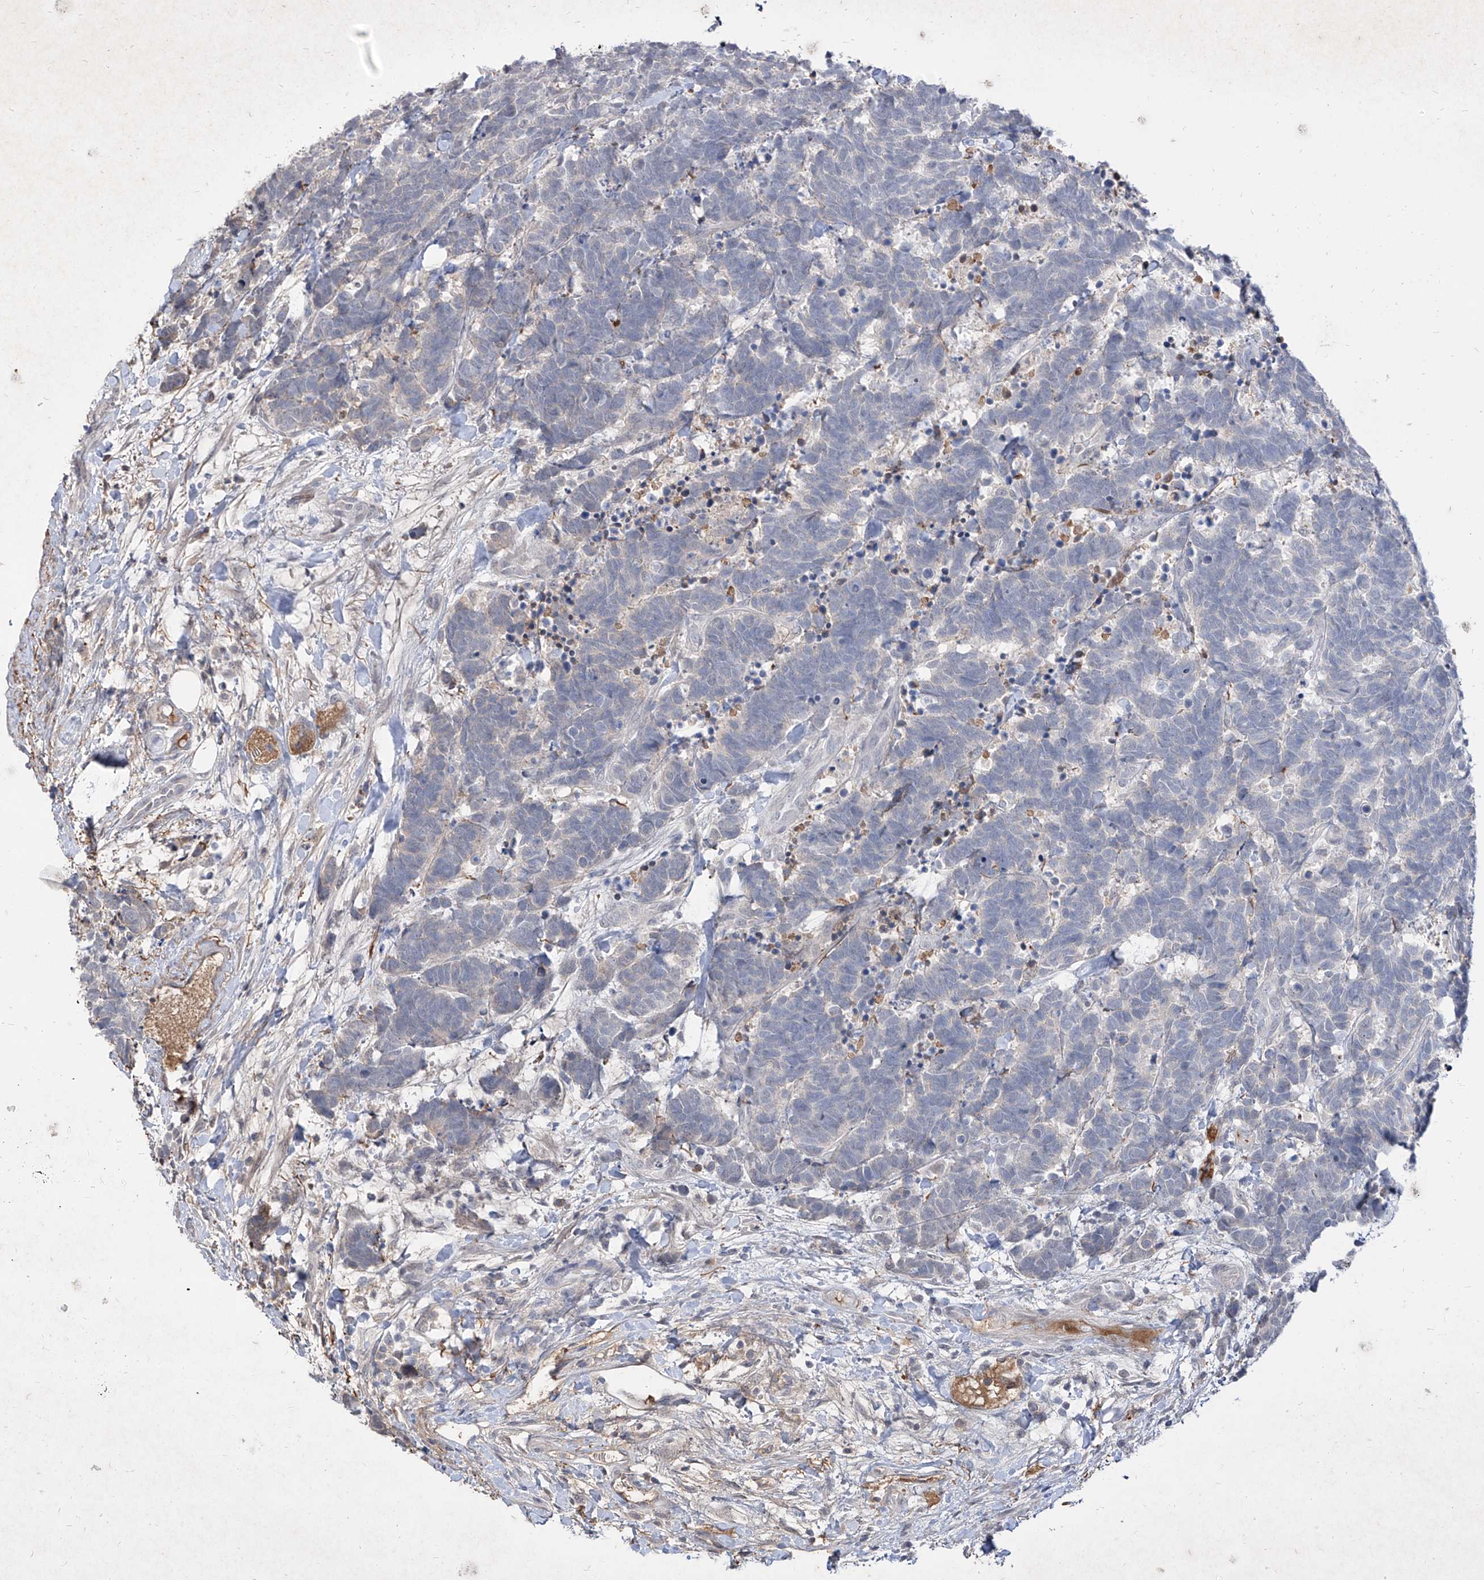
{"staining": {"intensity": "negative", "quantity": "none", "location": "none"}, "tissue": "carcinoid", "cell_type": "Tumor cells", "image_type": "cancer", "snomed": [{"axis": "morphology", "description": "Carcinoma, NOS"}, {"axis": "morphology", "description": "Carcinoid, malignant, NOS"}, {"axis": "topography", "description": "Urinary bladder"}], "caption": "A micrograph of carcinoid (malignant) stained for a protein shows no brown staining in tumor cells. (DAB immunohistochemistry with hematoxylin counter stain).", "gene": "C4A", "patient": {"sex": "male", "age": 57}}